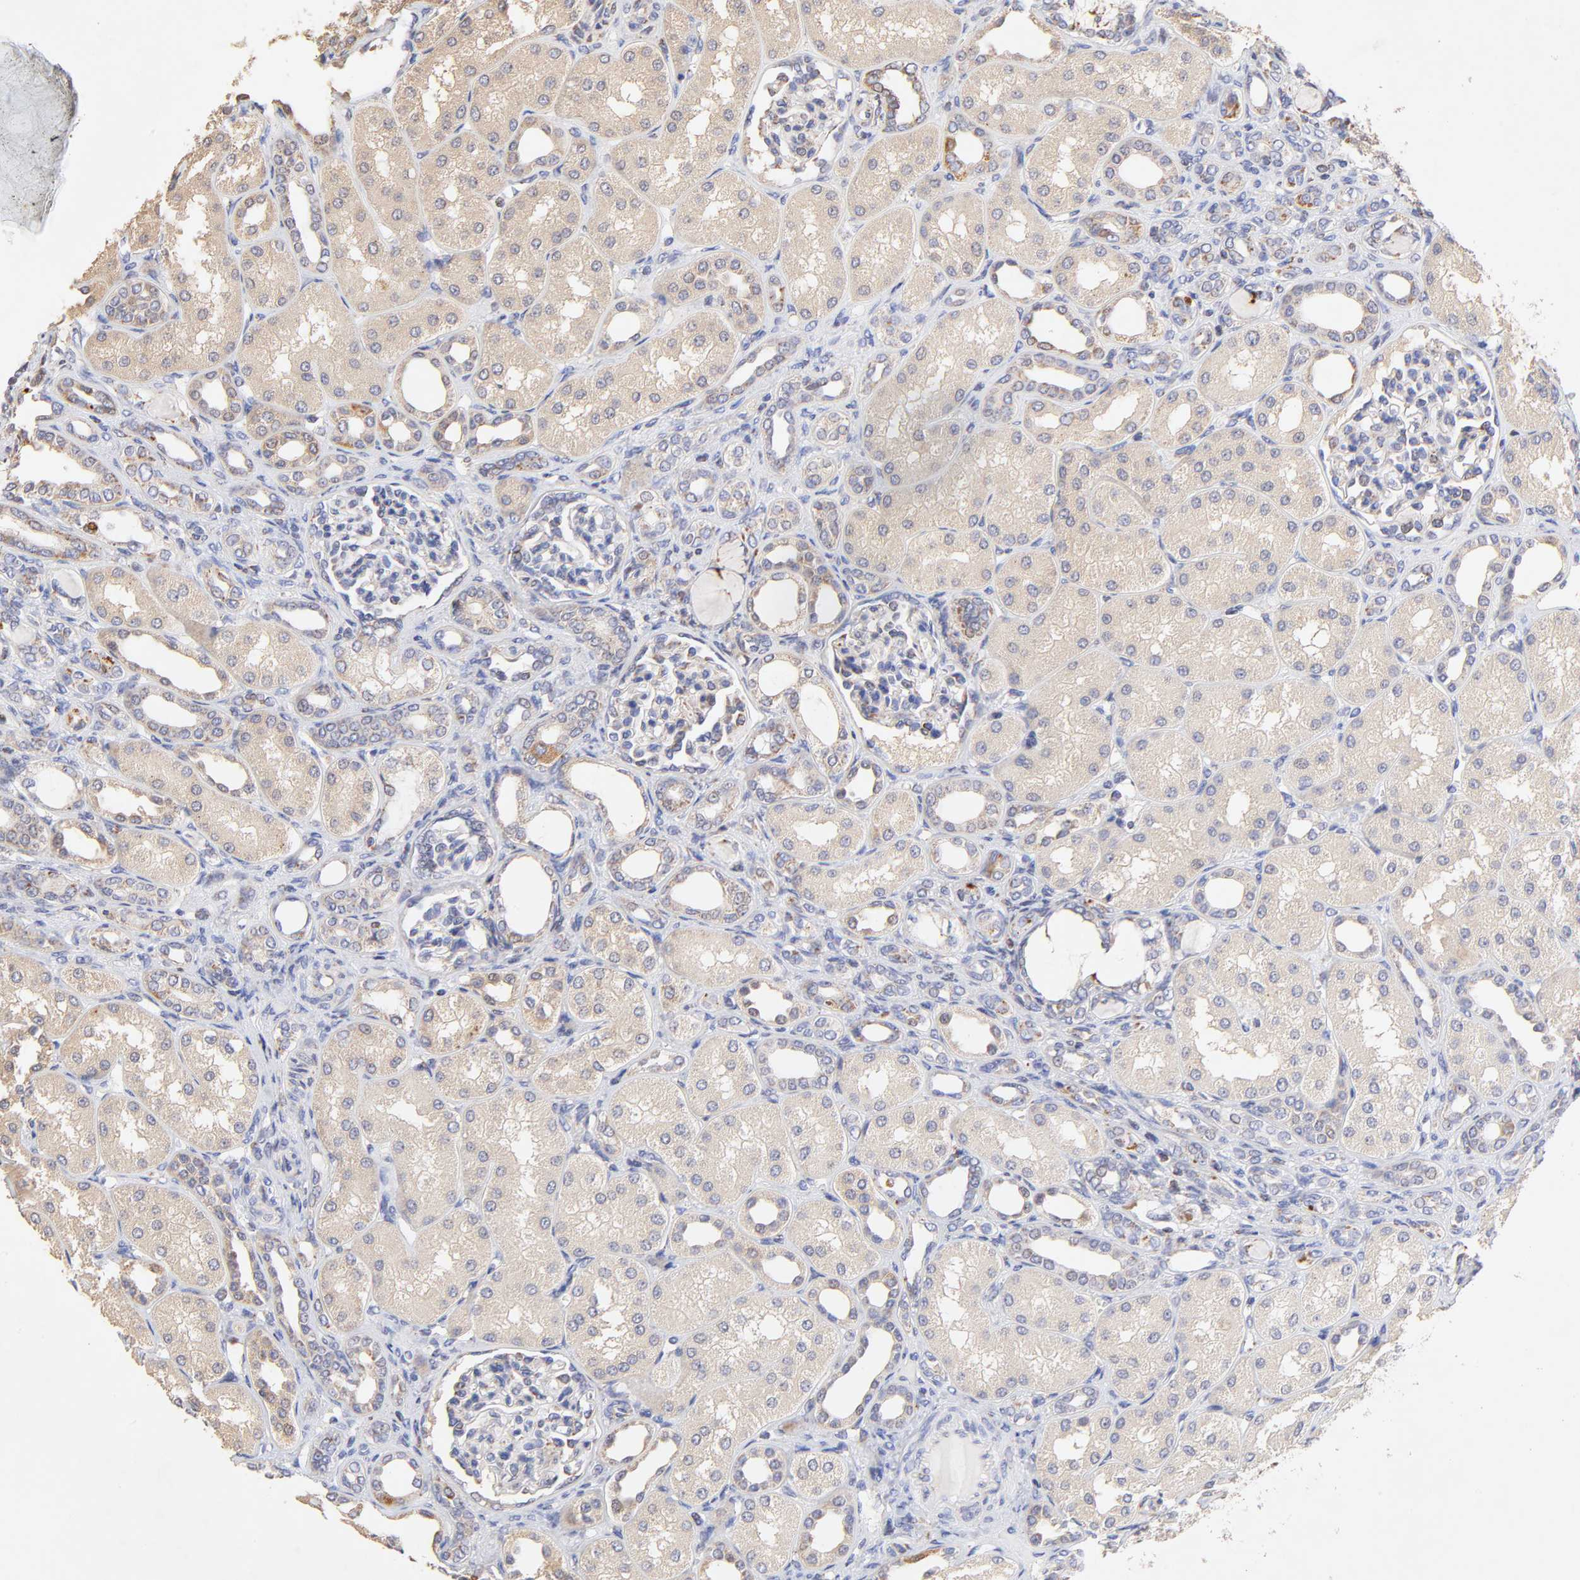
{"staining": {"intensity": "negative", "quantity": "none", "location": "none"}, "tissue": "kidney", "cell_type": "Cells in glomeruli", "image_type": "normal", "snomed": [{"axis": "morphology", "description": "Normal tissue, NOS"}, {"axis": "topography", "description": "Kidney"}], "caption": "The IHC histopathology image has no significant expression in cells in glomeruli of kidney.", "gene": "SSBP1", "patient": {"sex": "male", "age": 7}}